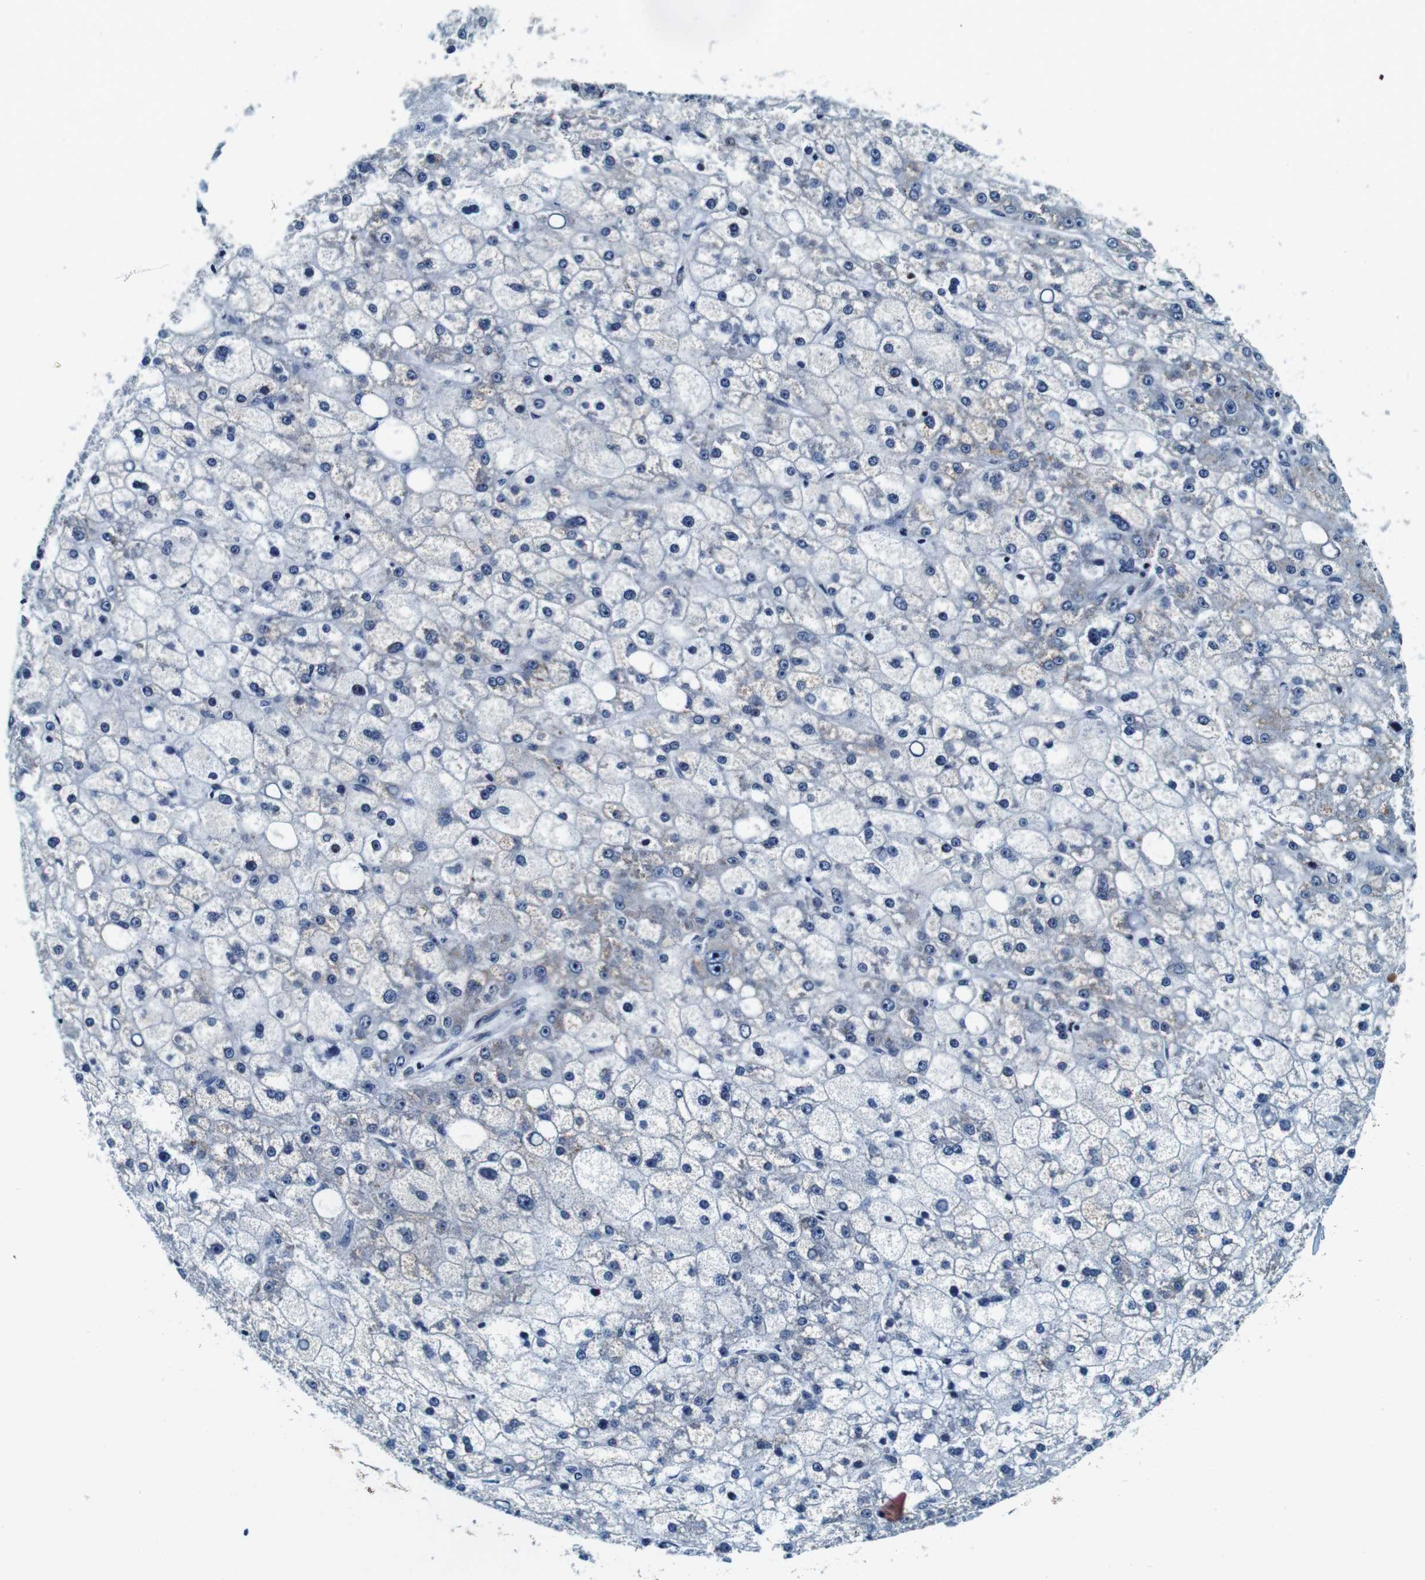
{"staining": {"intensity": "negative", "quantity": "none", "location": "none"}, "tissue": "liver cancer", "cell_type": "Tumor cells", "image_type": "cancer", "snomed": [{"axis": "morphology", "description": "Carcinoma, Hepatocellular, NOS"}, {"axis": "topography", "description": "Liver"}], "caption": "There is no significant staining in tumor cells of liver hepatocellular carcinoma.", "gene": "FAR2", "patient": {"sex": "male", "age": 67}}